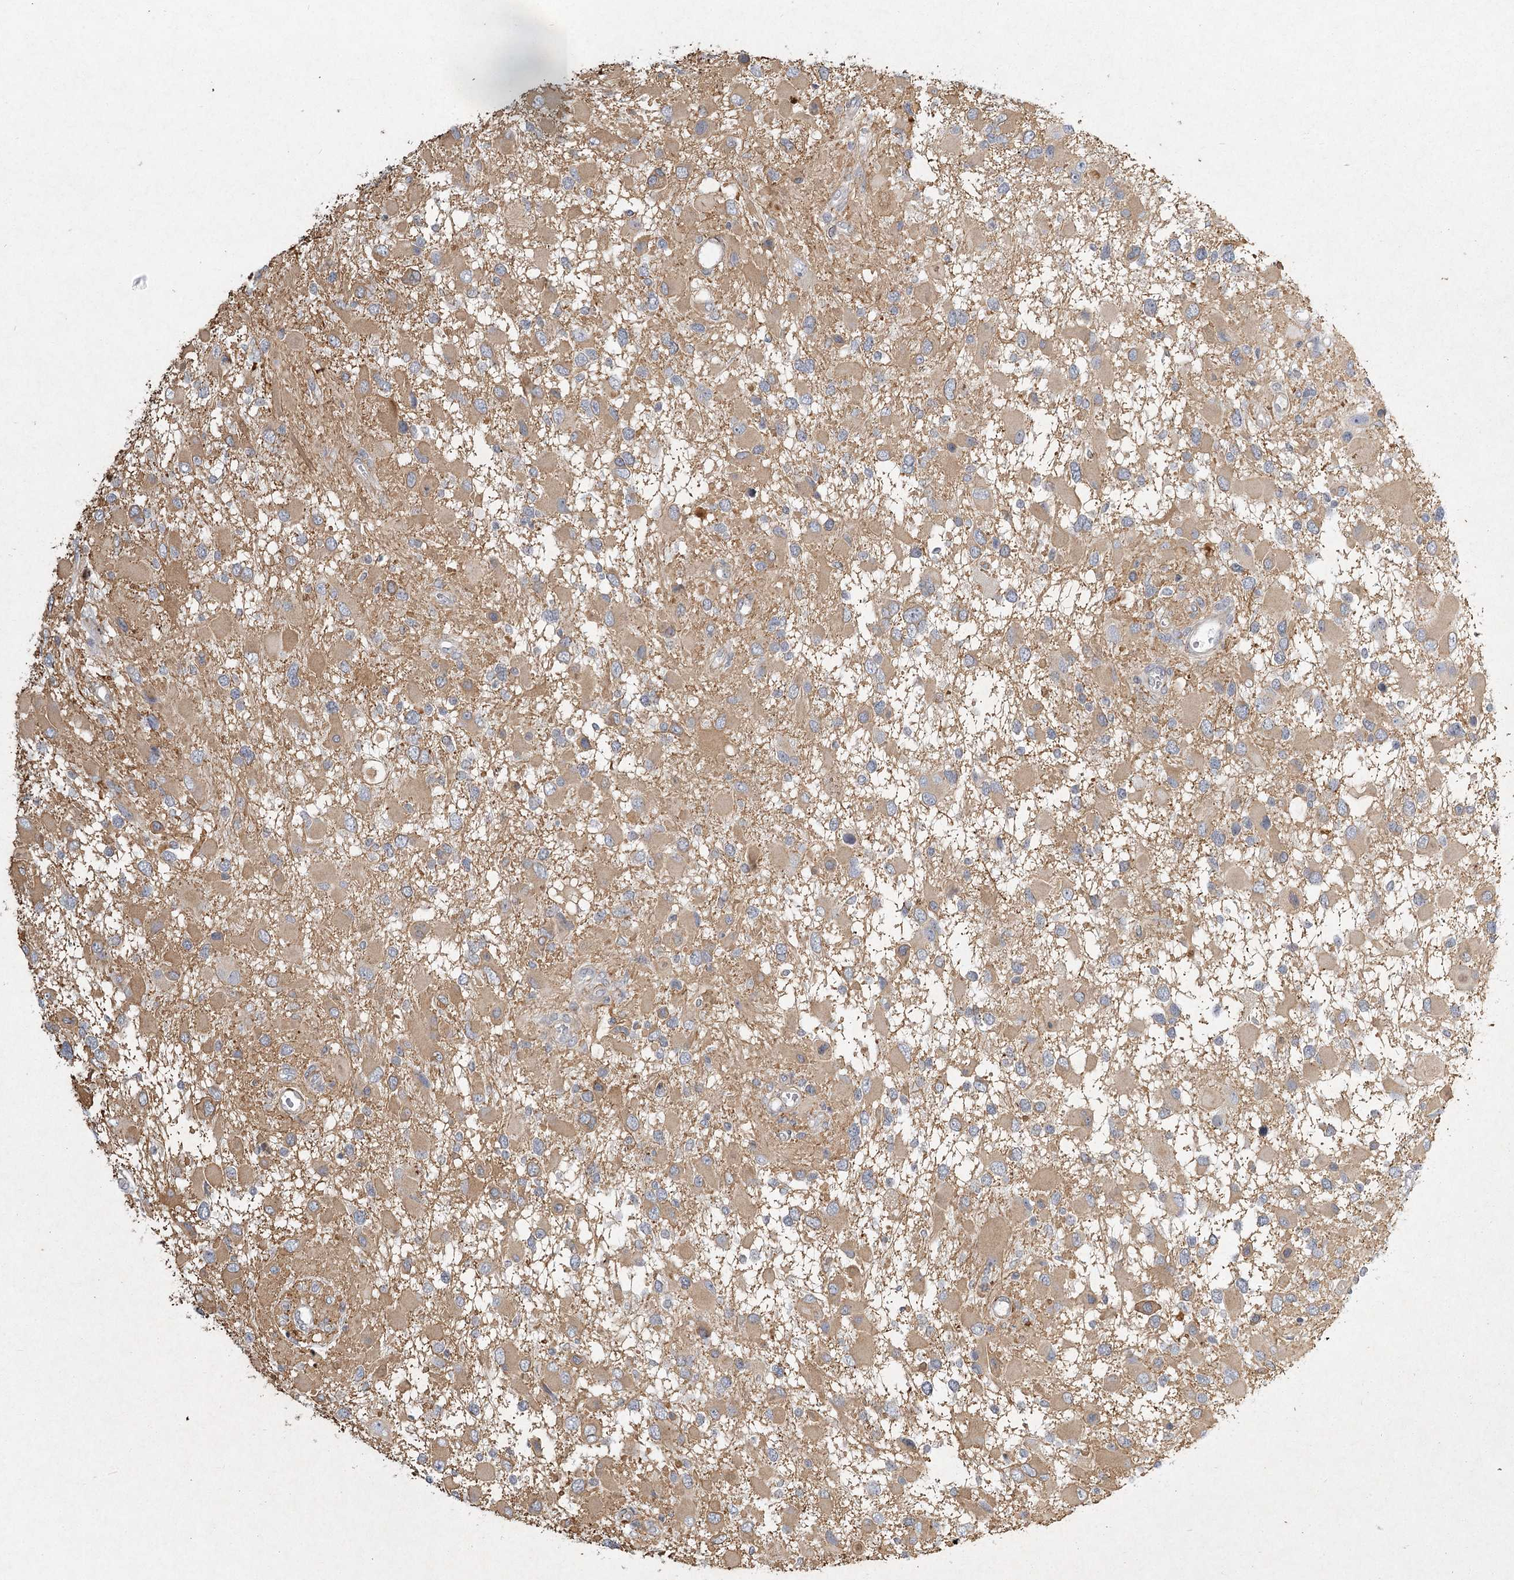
{"staining": {"intensity": "moderate", "quantity": ">75%", "location": "cytoplasmic/membranous"}, "tissue": "glioma", "cell_type": "Tumor cells", "image_type": "cancer", "snomed": [{"axis": "morphology", "description": "Glioma, malignant, High grade"}, {"axis": "topography", "description": "Brain"}], "caption": "IHC photomicrograph of neoplastic tissue: malignant high-grade glioma stained using IHC exhibits medium levels of moderate protein expression localized specifically in the cytoplasmic/membranous of tumor cells, appearing as a cytoplasmic/membranous brown color.", "gene": "MEPE", "patient": {"sex": "male", "age": 53}}